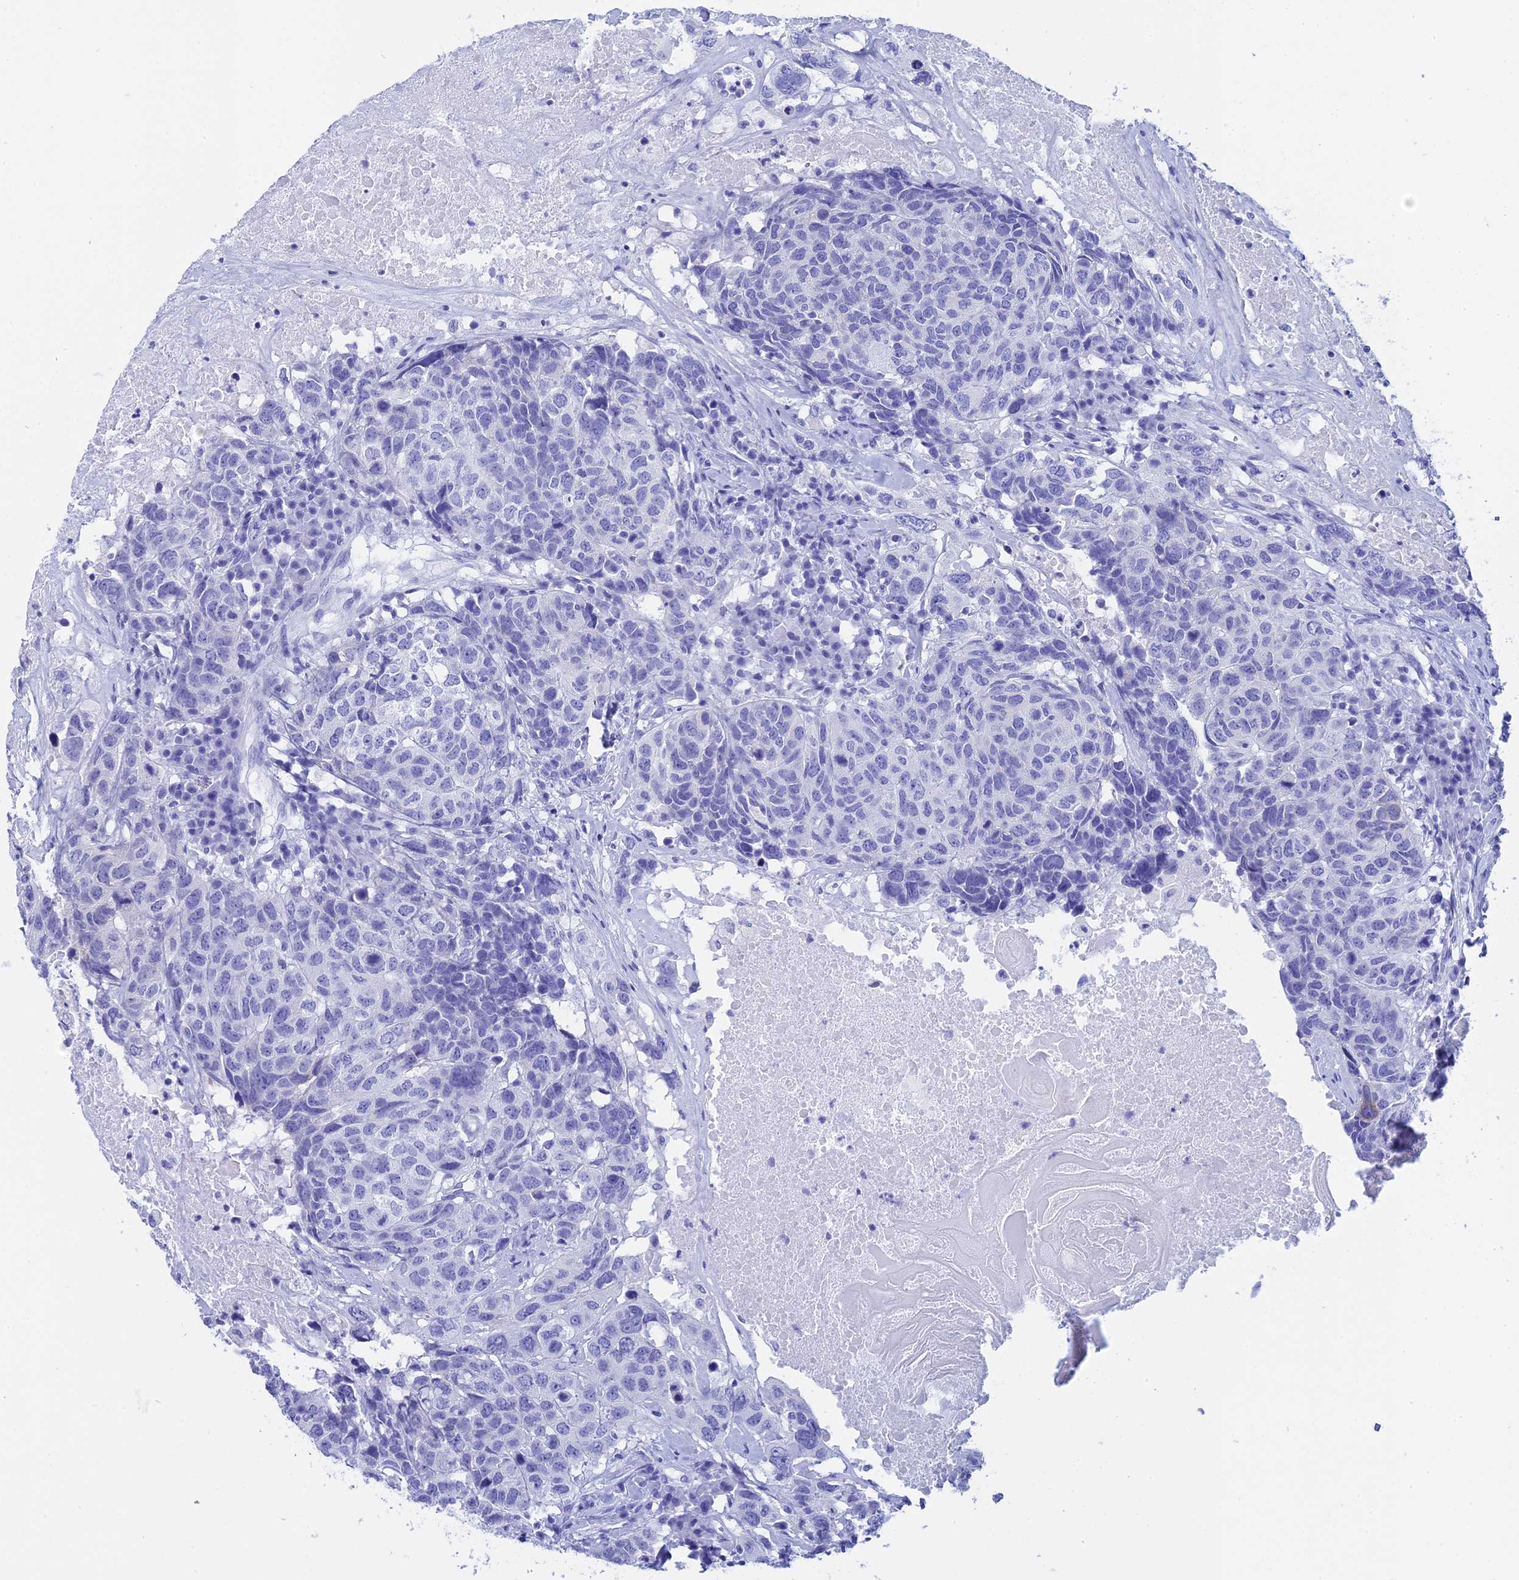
{"staining": {"intensity": "negative", "quantity": "none", "location": "none"}, "tissue": "head and neck cancer", "cell_type": "Tumor cells", "image_type": "cancer", "snomed": [{"axis": "morphology", "description": "Squamous cell carcinoma, NOS"}, {"axis": "topography", "description": "Head-Neck"}], "caption": "This is a histopathology image of immunohistochemistry (IHC) staining of head and neck cancer, which shows no positivity in tumor cells.", "gene": "TEX101", "patient": {"sex": "male", "age": 66}}